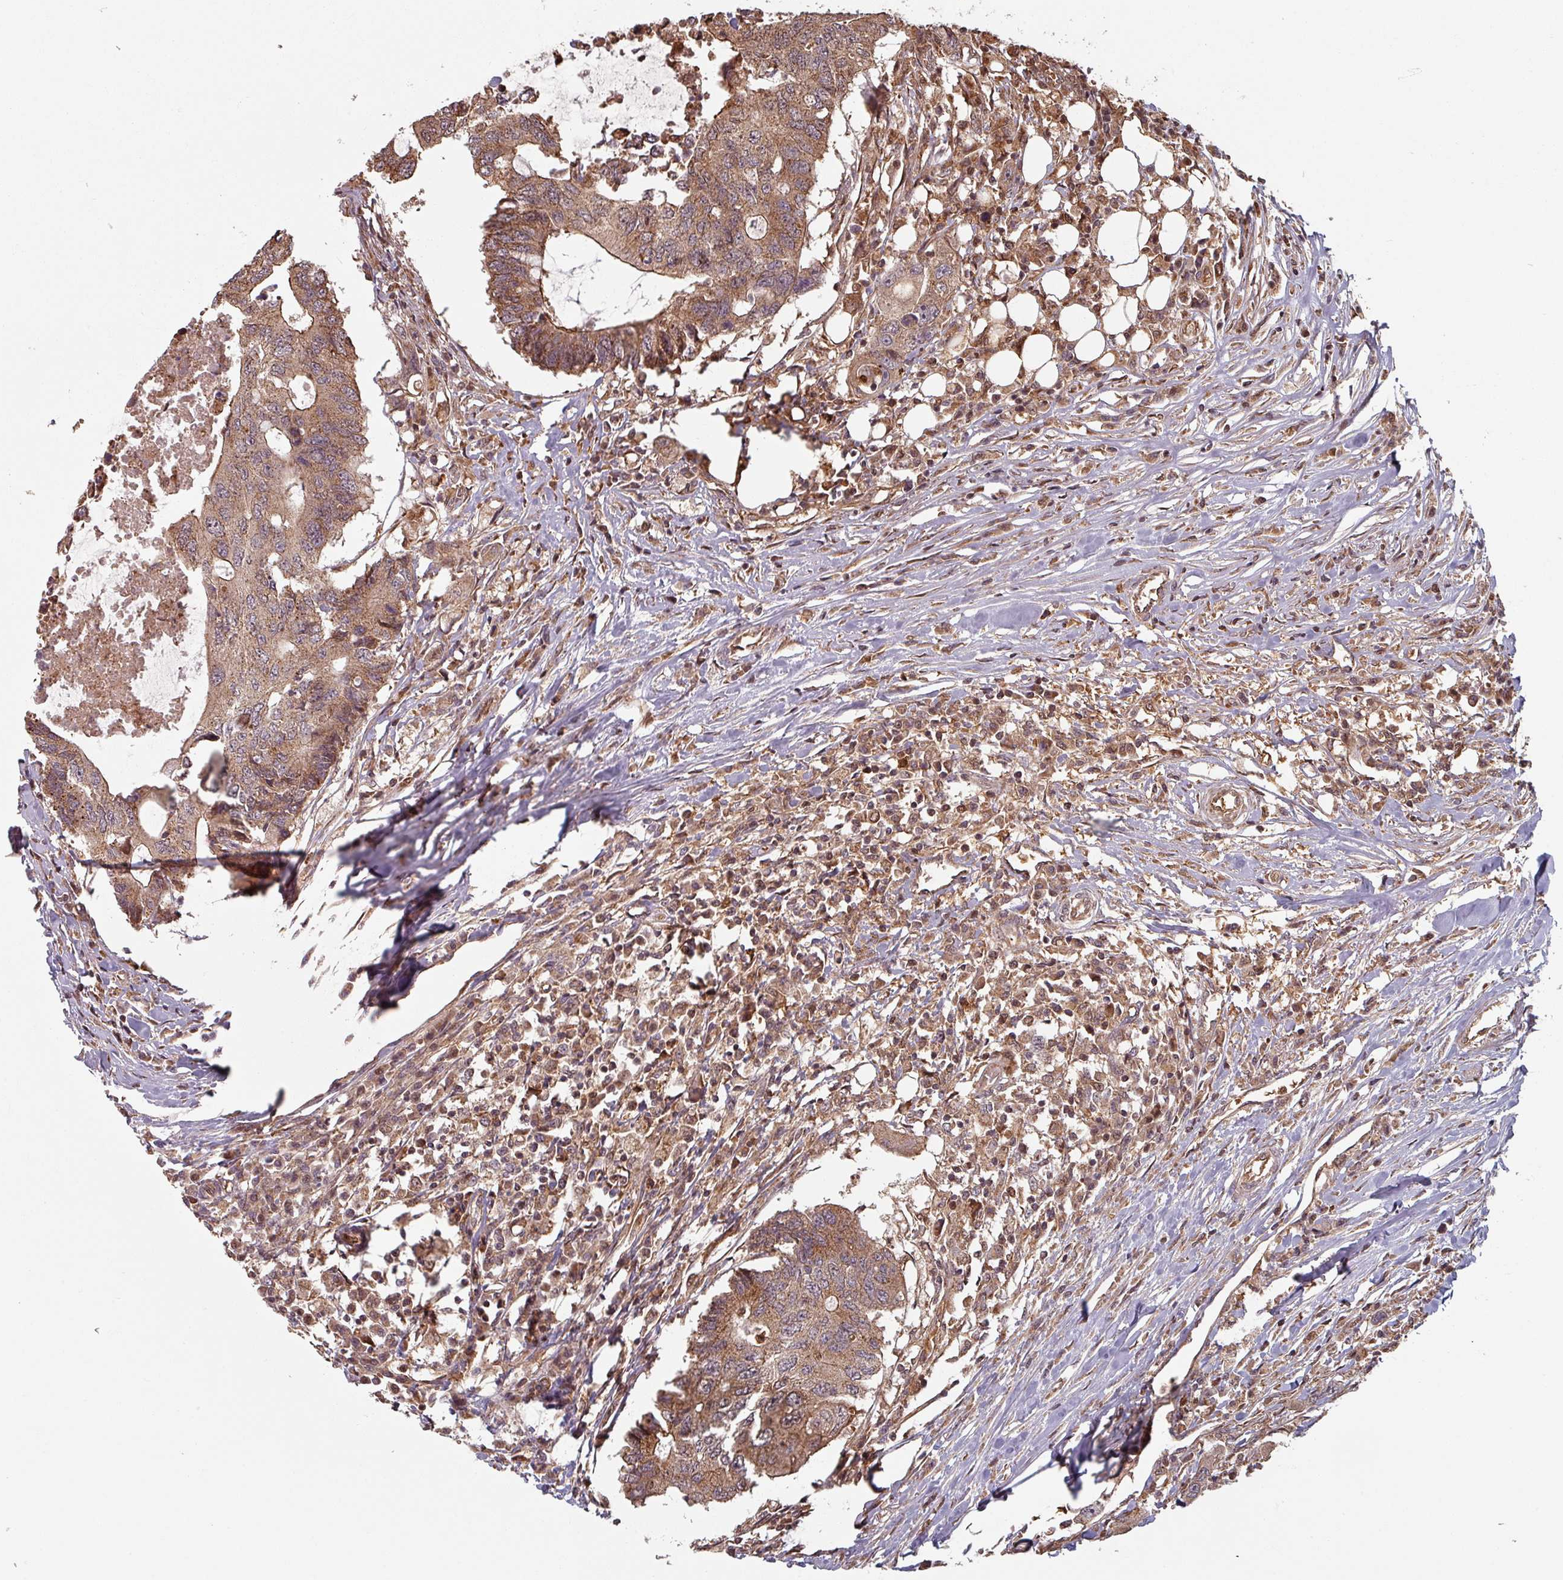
{"staining": {"intensity": "moderate", "quantity": ">75%", "location": "cytoplasmic/membranous"}, "tissue": "colorectal cancer", "cell_type": "Tumor cells", "image_type": "cancer", "snomed": [{"axis": "morphology", "description": "Adenocarcinoma, NOS"}, {"axis": "topography", "description": "Colon"}], "caption": "Protein staining reveals moderate cytoplasmic/membranous staining in approximately >75% of tumor cells in colorectal cancer.", "gene": "EID1", "patient": {"sex": "male", "age": 71}}